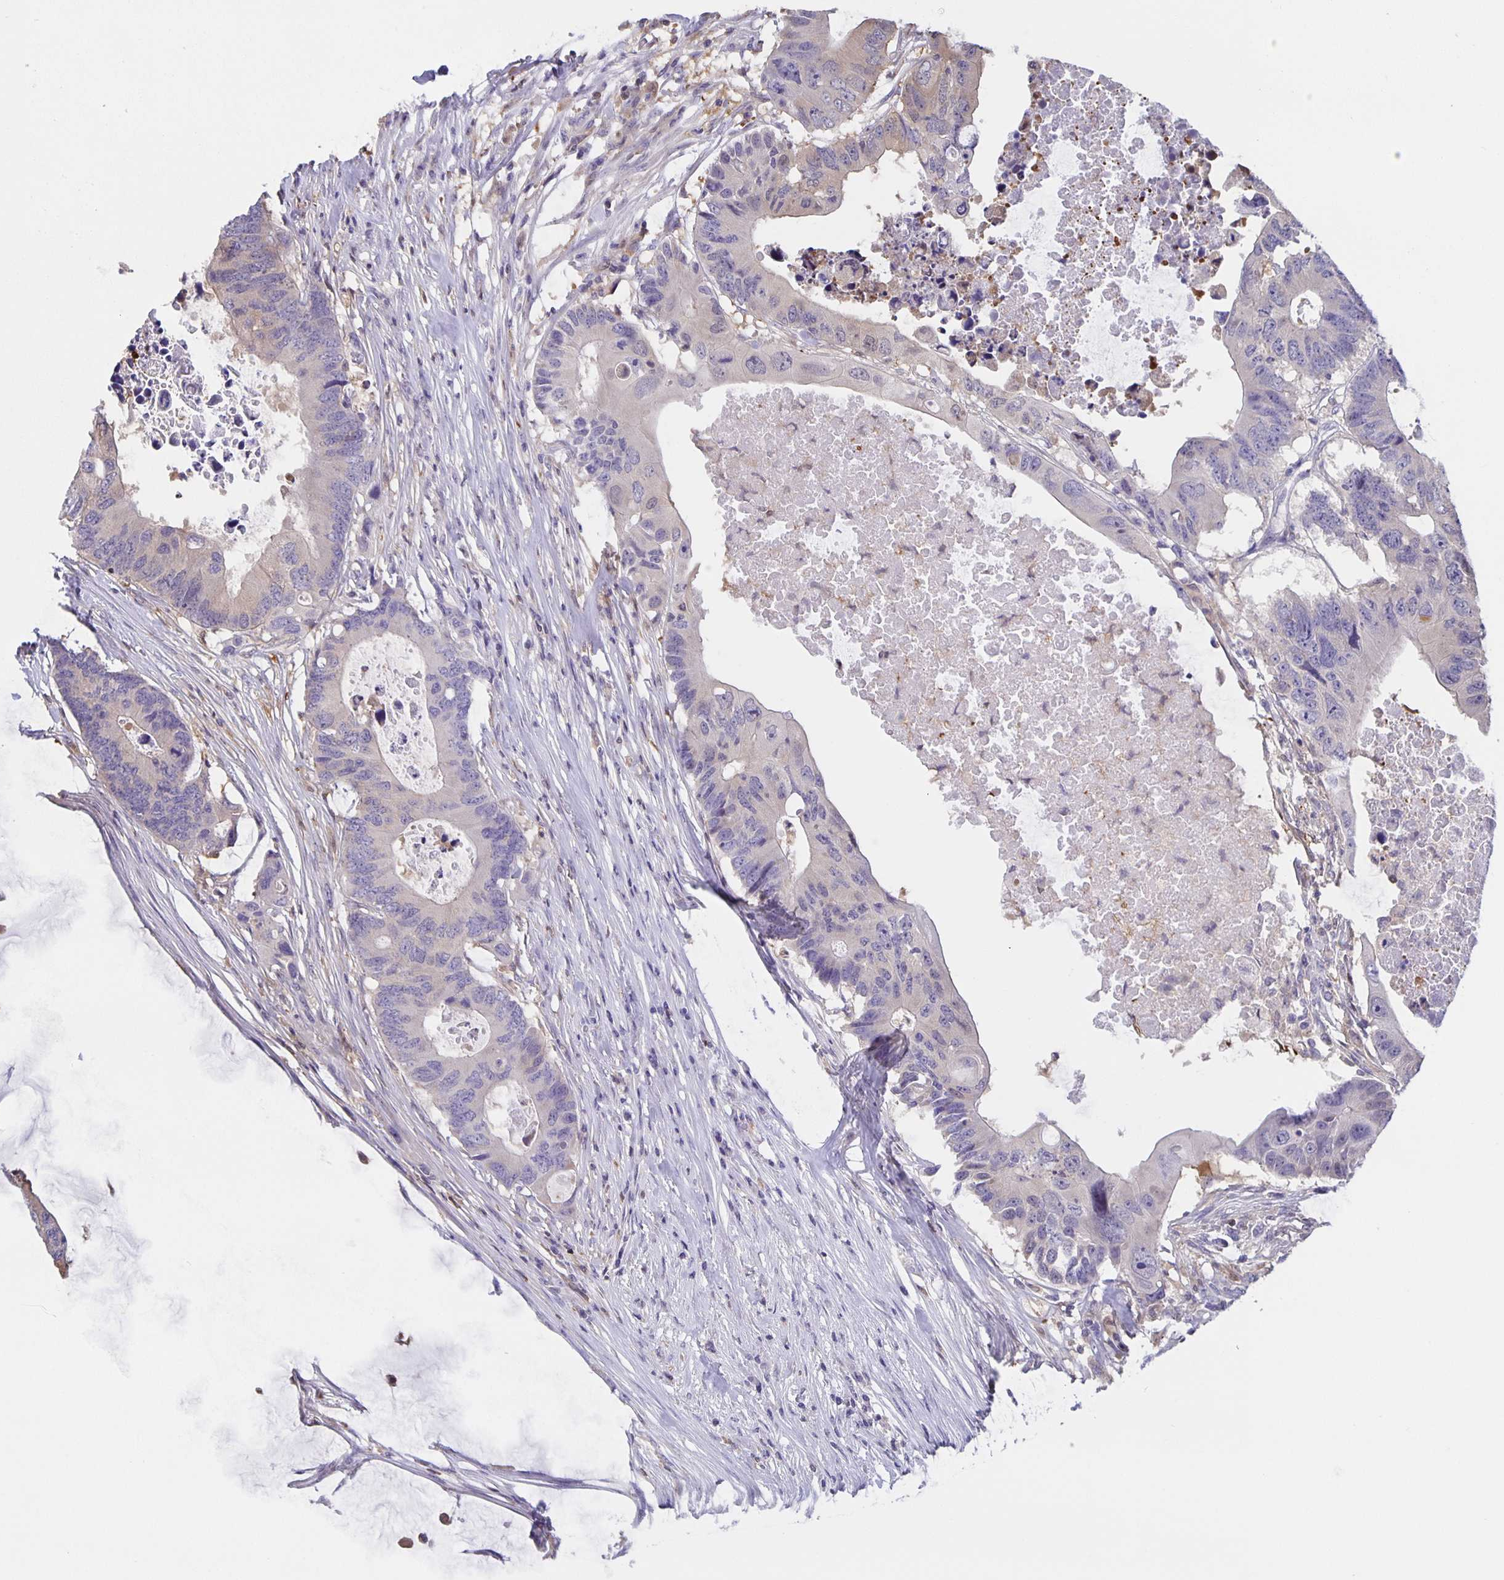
{"staining": {"intensity": "negative", "quantity": "none", "location": "none"}, "tissue": "colorectal cancer", "cell_type": "Tumor cells", "image_type": "cancer", "snomed": [{"axis": "morphology", "description": "Adenocarcinoma, NOS"}, {"axis": "topography", "description": "Colon"}], "caption": "DAB immunohistochemical staining of human colorectal cancer demonstrates no significant expression in tumor cells. (DAB immunohistochemistry, high magnification).", "gene": "MARCHF6", "patient": {"sex": "male", "age": 71}}